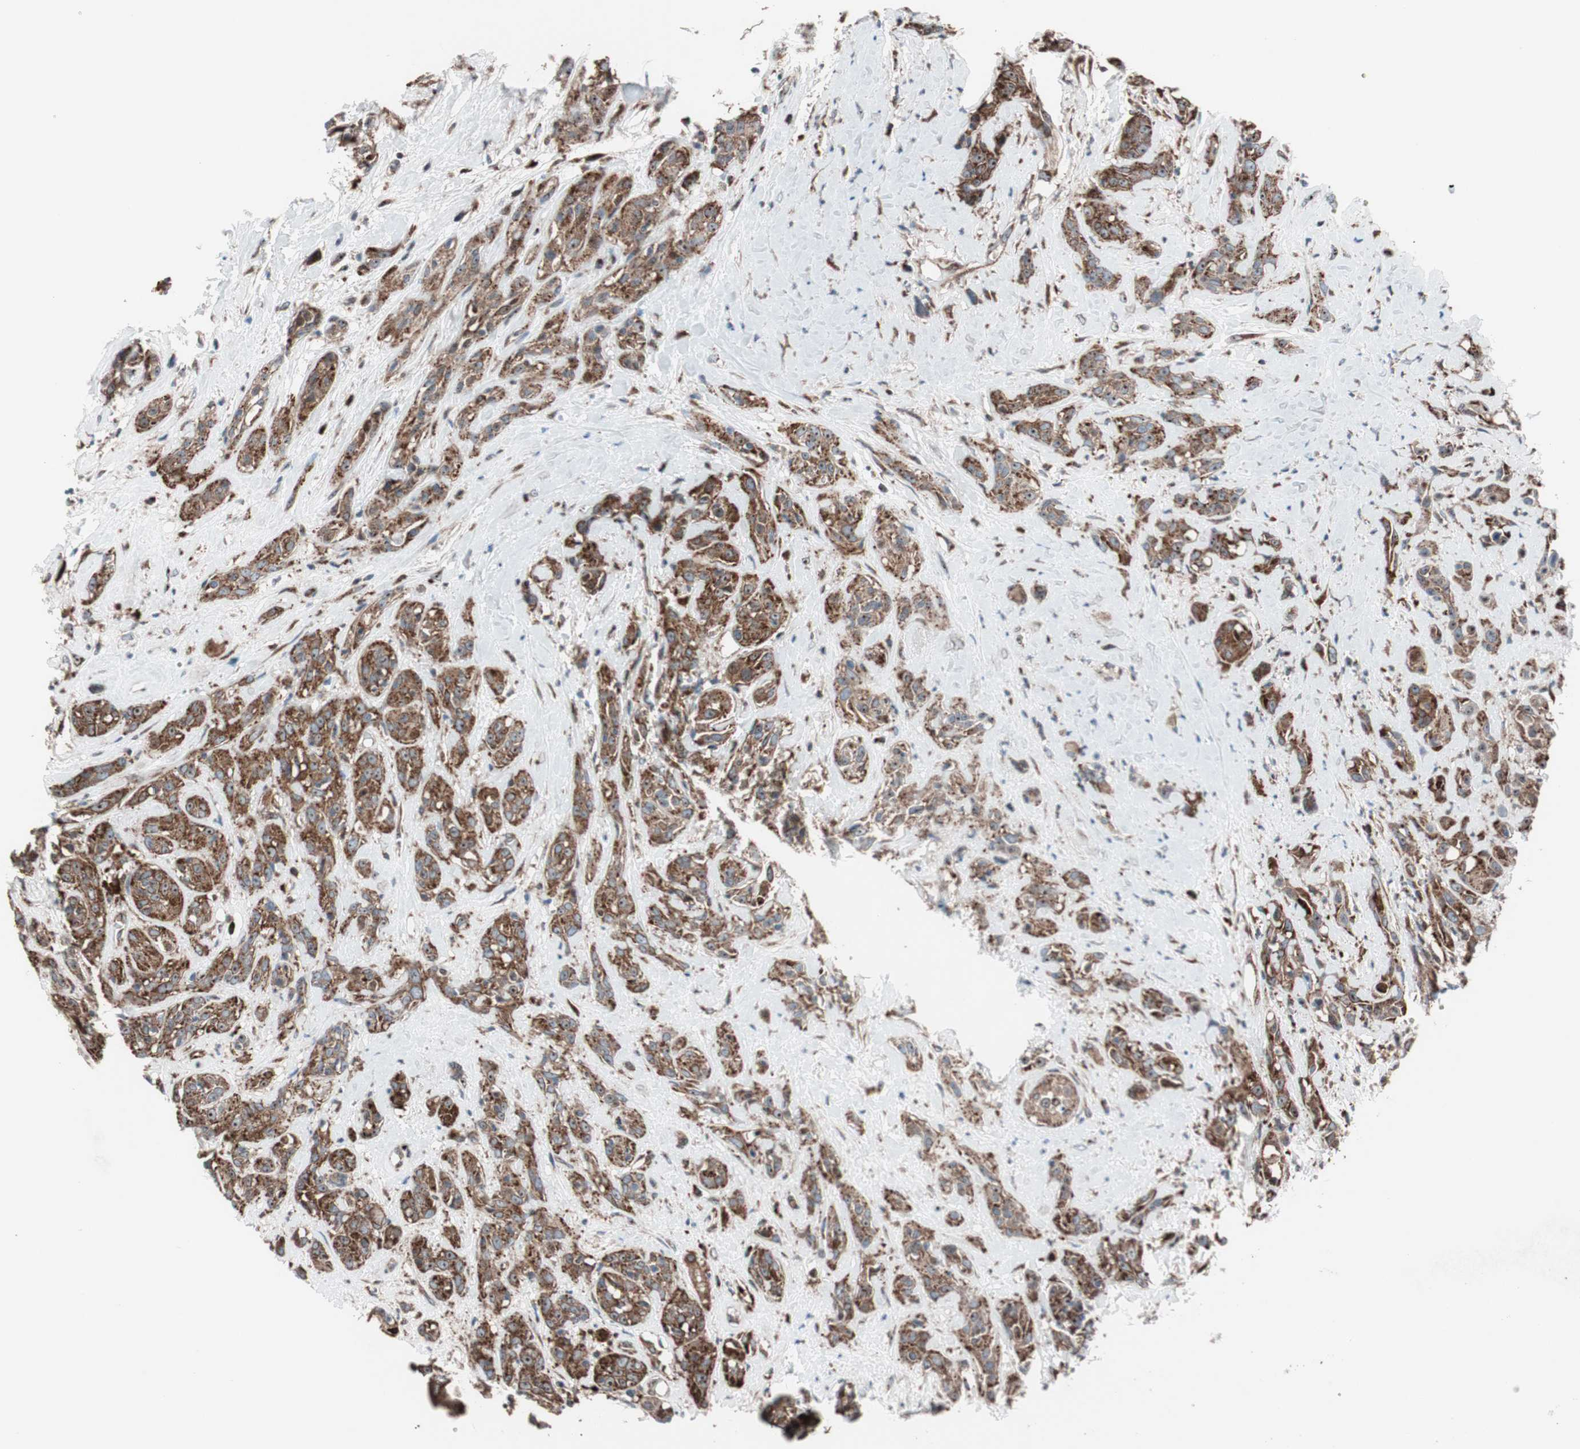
{"staining": {"intensity": "strong", "quantity": ">75%", "location": "cytoplasmic/membranous"}, "tissue": "head and neck cancer", "cell_type": "Tumor cells", "image_type": "cancer", "snomed": [{"axis": "morphology", "description": "Squamous cell carcinoma, NOS"}, {"axis": "topography", "description": "Head-Neck"}], "caption": "Immunohistochemical staining of human head and neck cancer shows high levels of strong cytoplasmic/membranous positivity in approximately >75% of tumor cells.", "gene": "CCL14", "patient": {"sex": "male", "age": 62}}